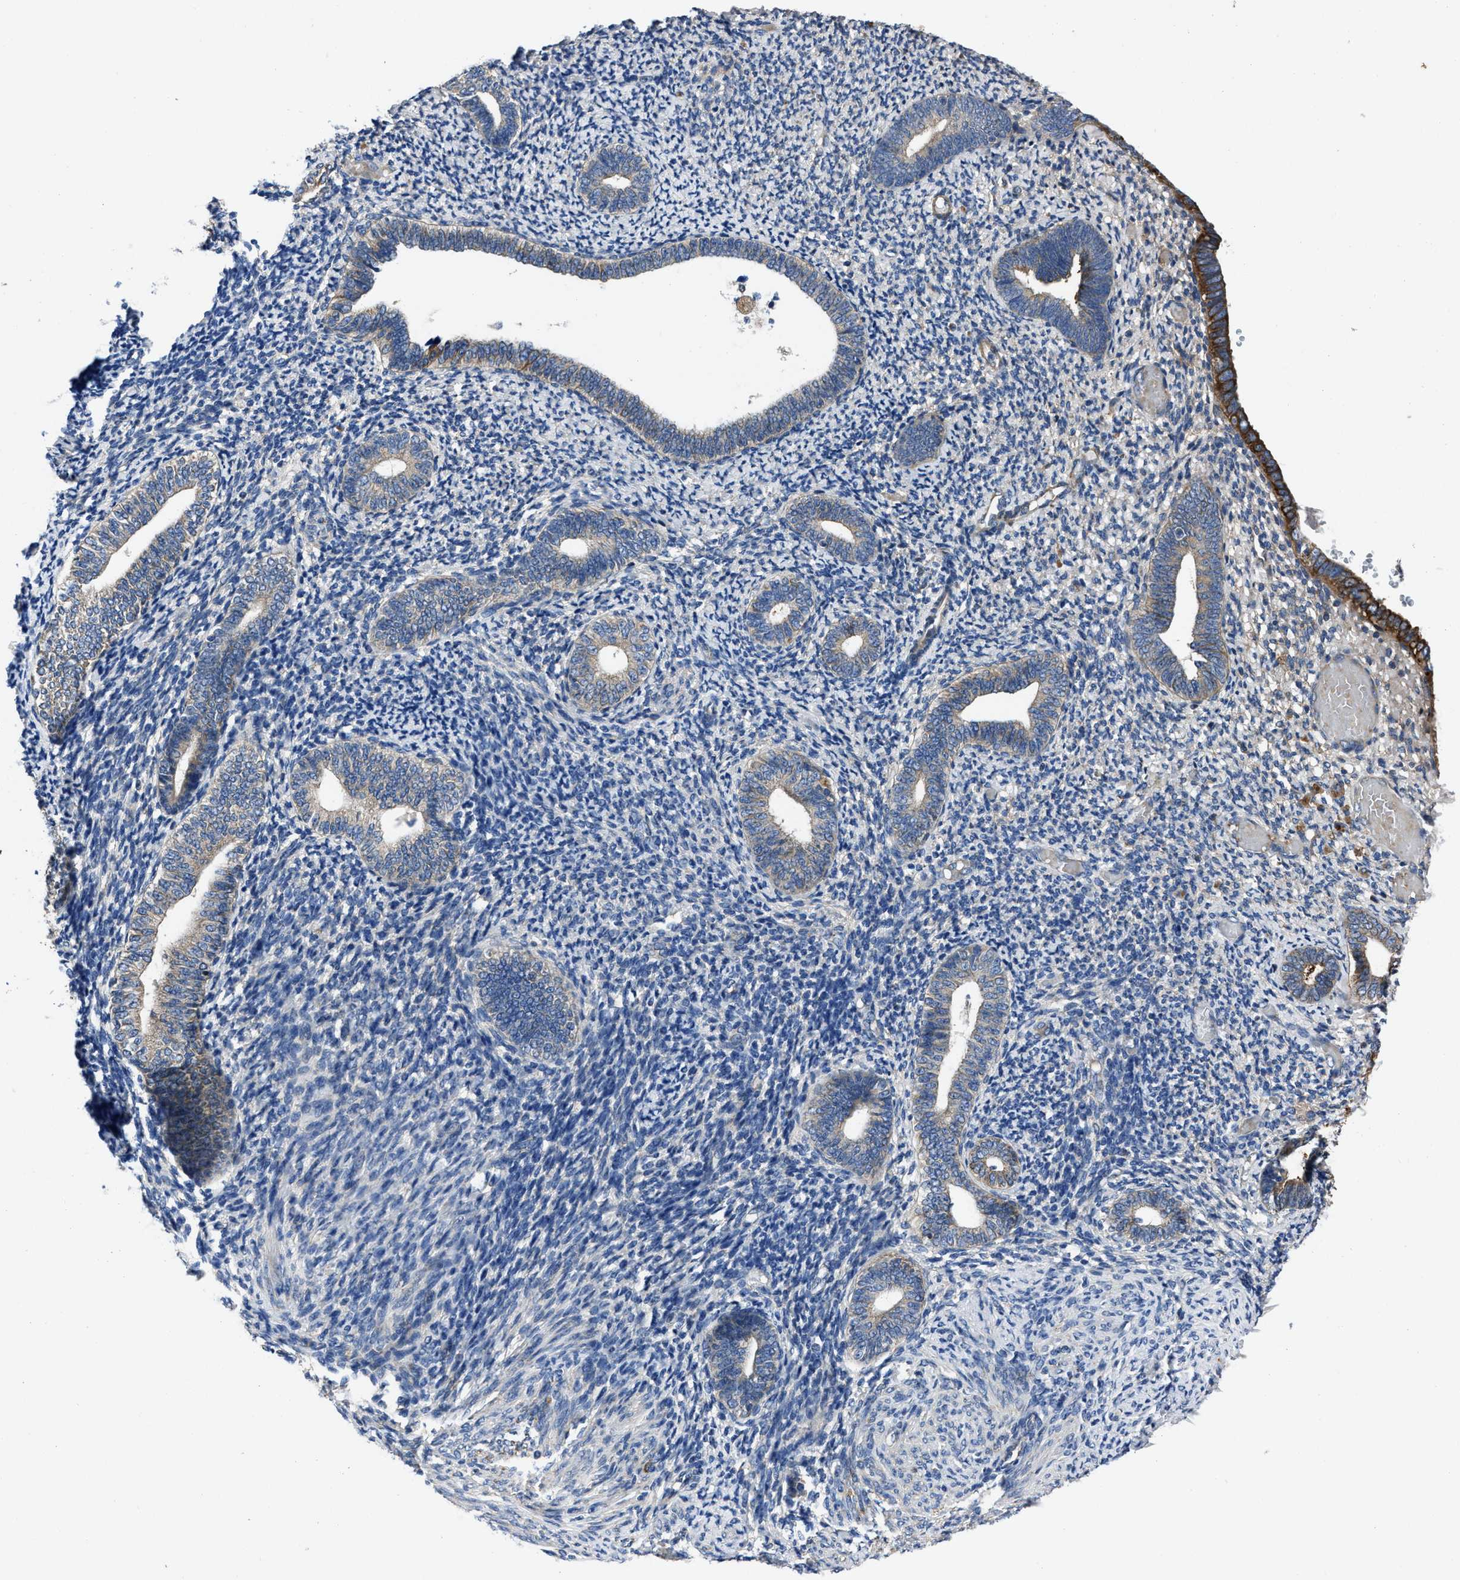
{"staining": {"intensity": "negative", "quantity": "none", "location": "none"}, "tissue": "endometrium", "cell_type": "Cells in endometrial stroma", "image_type": "normal", "snomed": [{"axis": "morphology", "description": "Normal tissue, NOS"}, {"axis": "topography", "description": "Endometrium"}], "caption": "Cells in endometrial stroma are negative for brown protein staining in normal endometrium. (DAB IHC, high magnification).", "gene": "ERC1", "patient": {"sex": "female", "age": 66}}